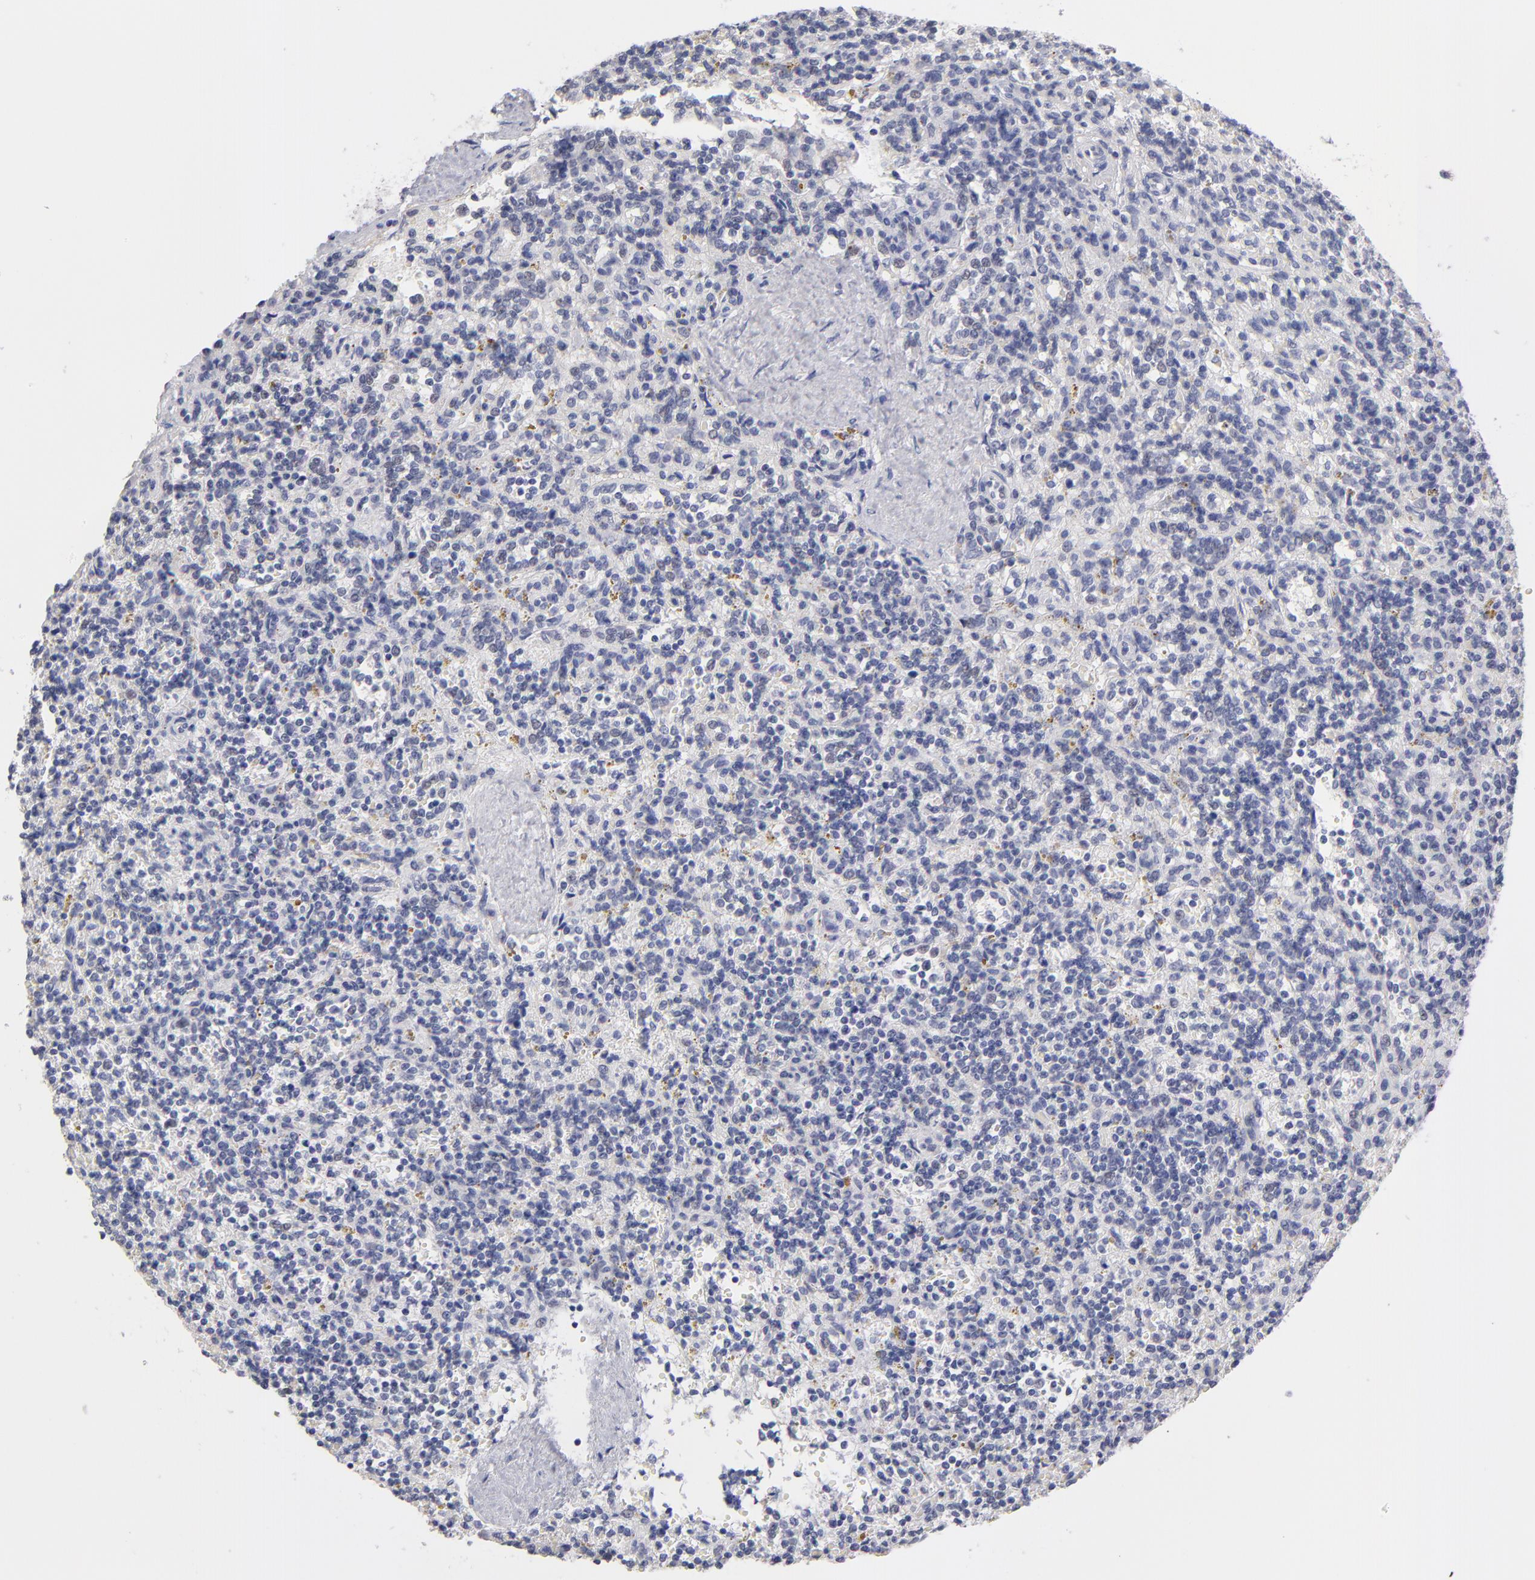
{"staining": {"intensity": "weak", "quantity": "<25%", "location": "cytoplasmic/membranous"}, "tissue": "lymphoma", "cell_type": "Tumor cells", "image_type": "cancer", "snomed": [{"axis": "morphology", "description": "Malignant lymphoma, non-Hodgkin's type, Low grade"}, {"axis": "topography", "description": "Spleen"}], "caption": "Human low-grade malignant lymphoma, non-Hodgkin's type stained for a protein using IHC demonstrates no positivity in tumor cells.", "gene": "TEX11", "patient": {"sex": "male", "age": 67}}